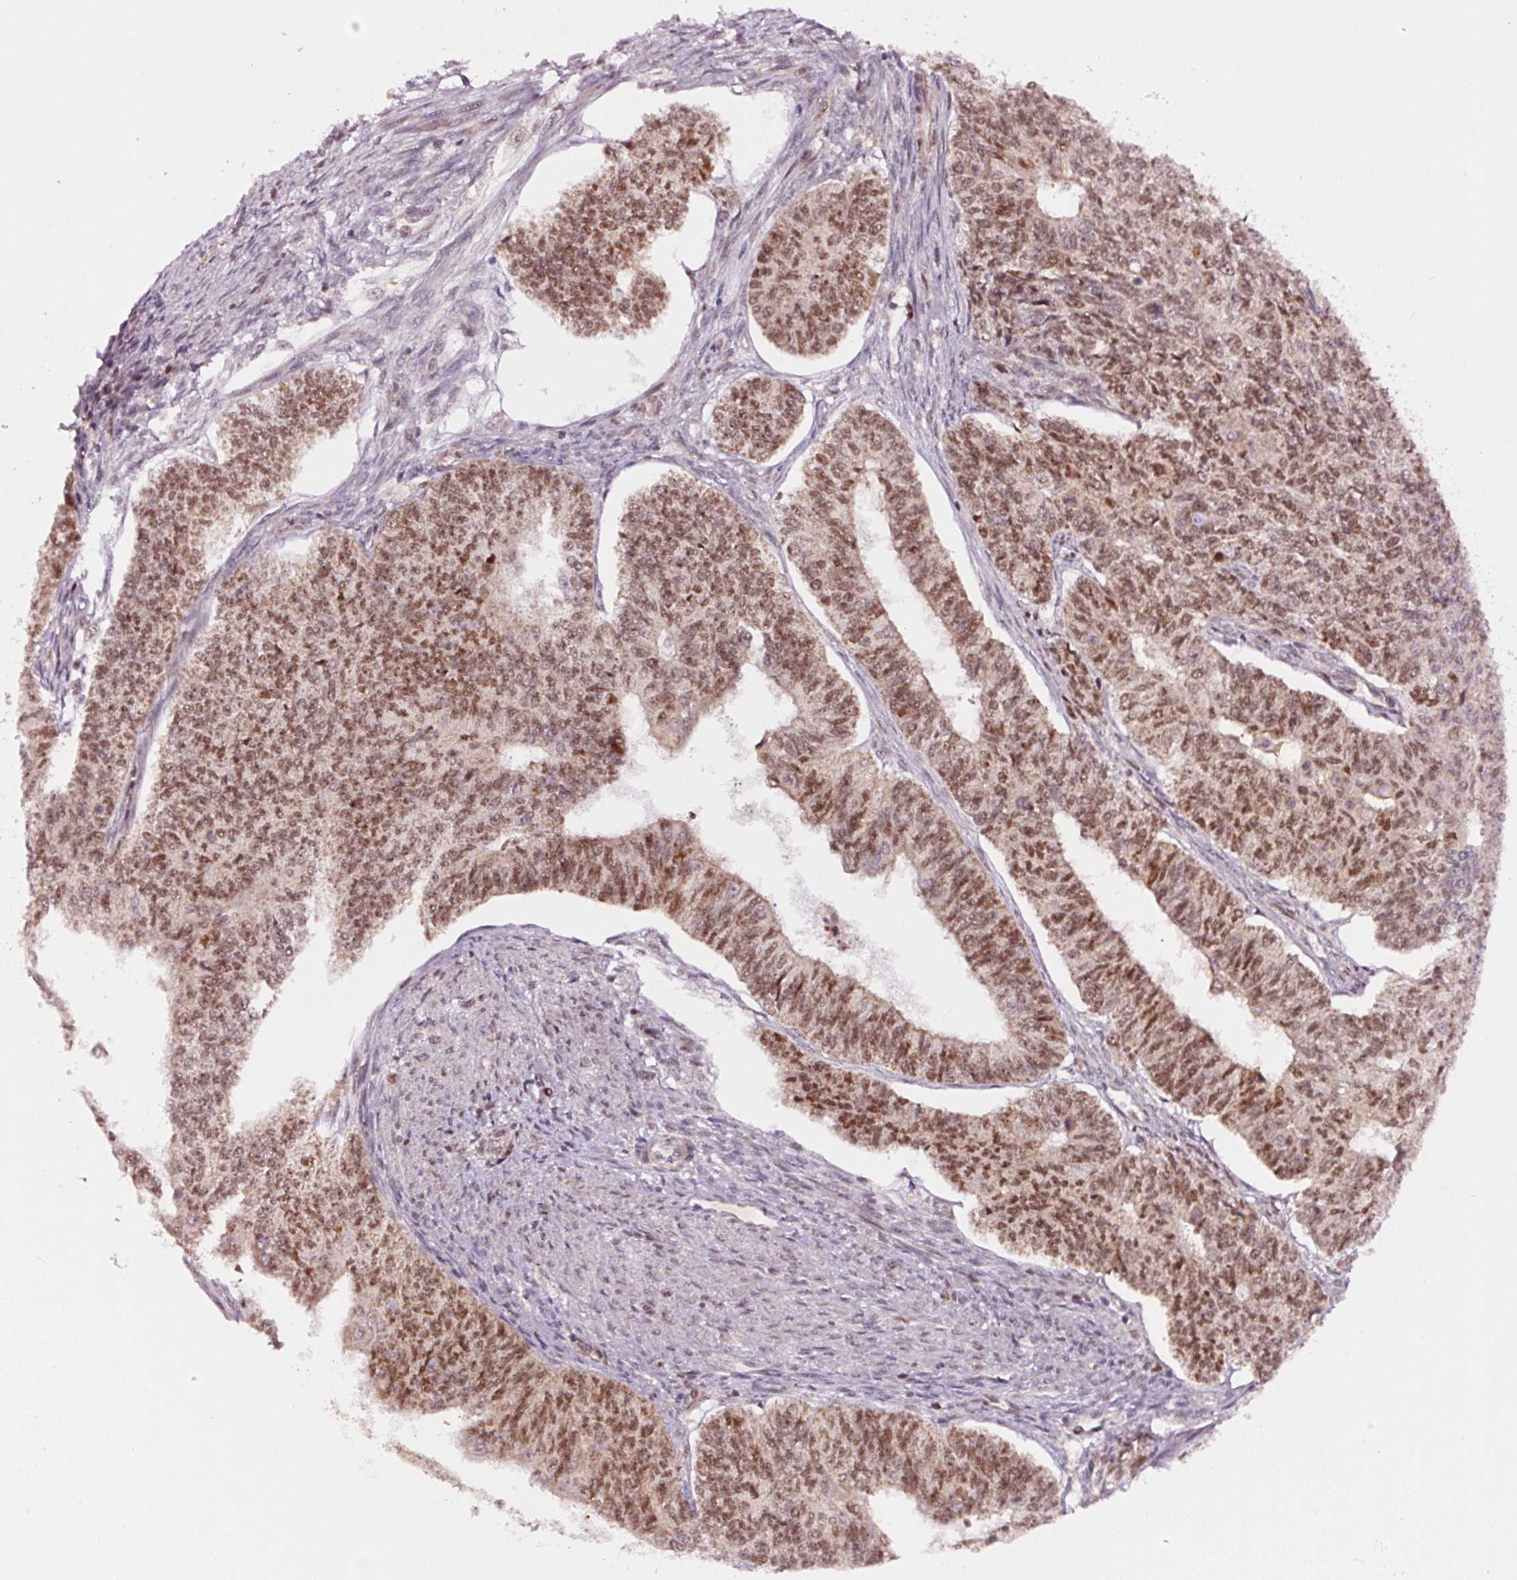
{"staining": {"intensity": "moderate", "quantity": ">75%", "location": "nuclear"}, "tissue": "endometrial cancer", "cell_type": "Tumor cells", "image_type": "cancer", "snomed": [{"axis": "morphology", "description": "Adenocarcinoma, NOS"}, {"axis": "topography", "description": "Endometrium"}], "caption": "Brown immunohistochemical staining in endometrial adenocarcinoma displays moderate nuclear positivity in about >75% of tumor cells.", "gene": "RFC4", "patient": {"sex": "female", "age": 32}}